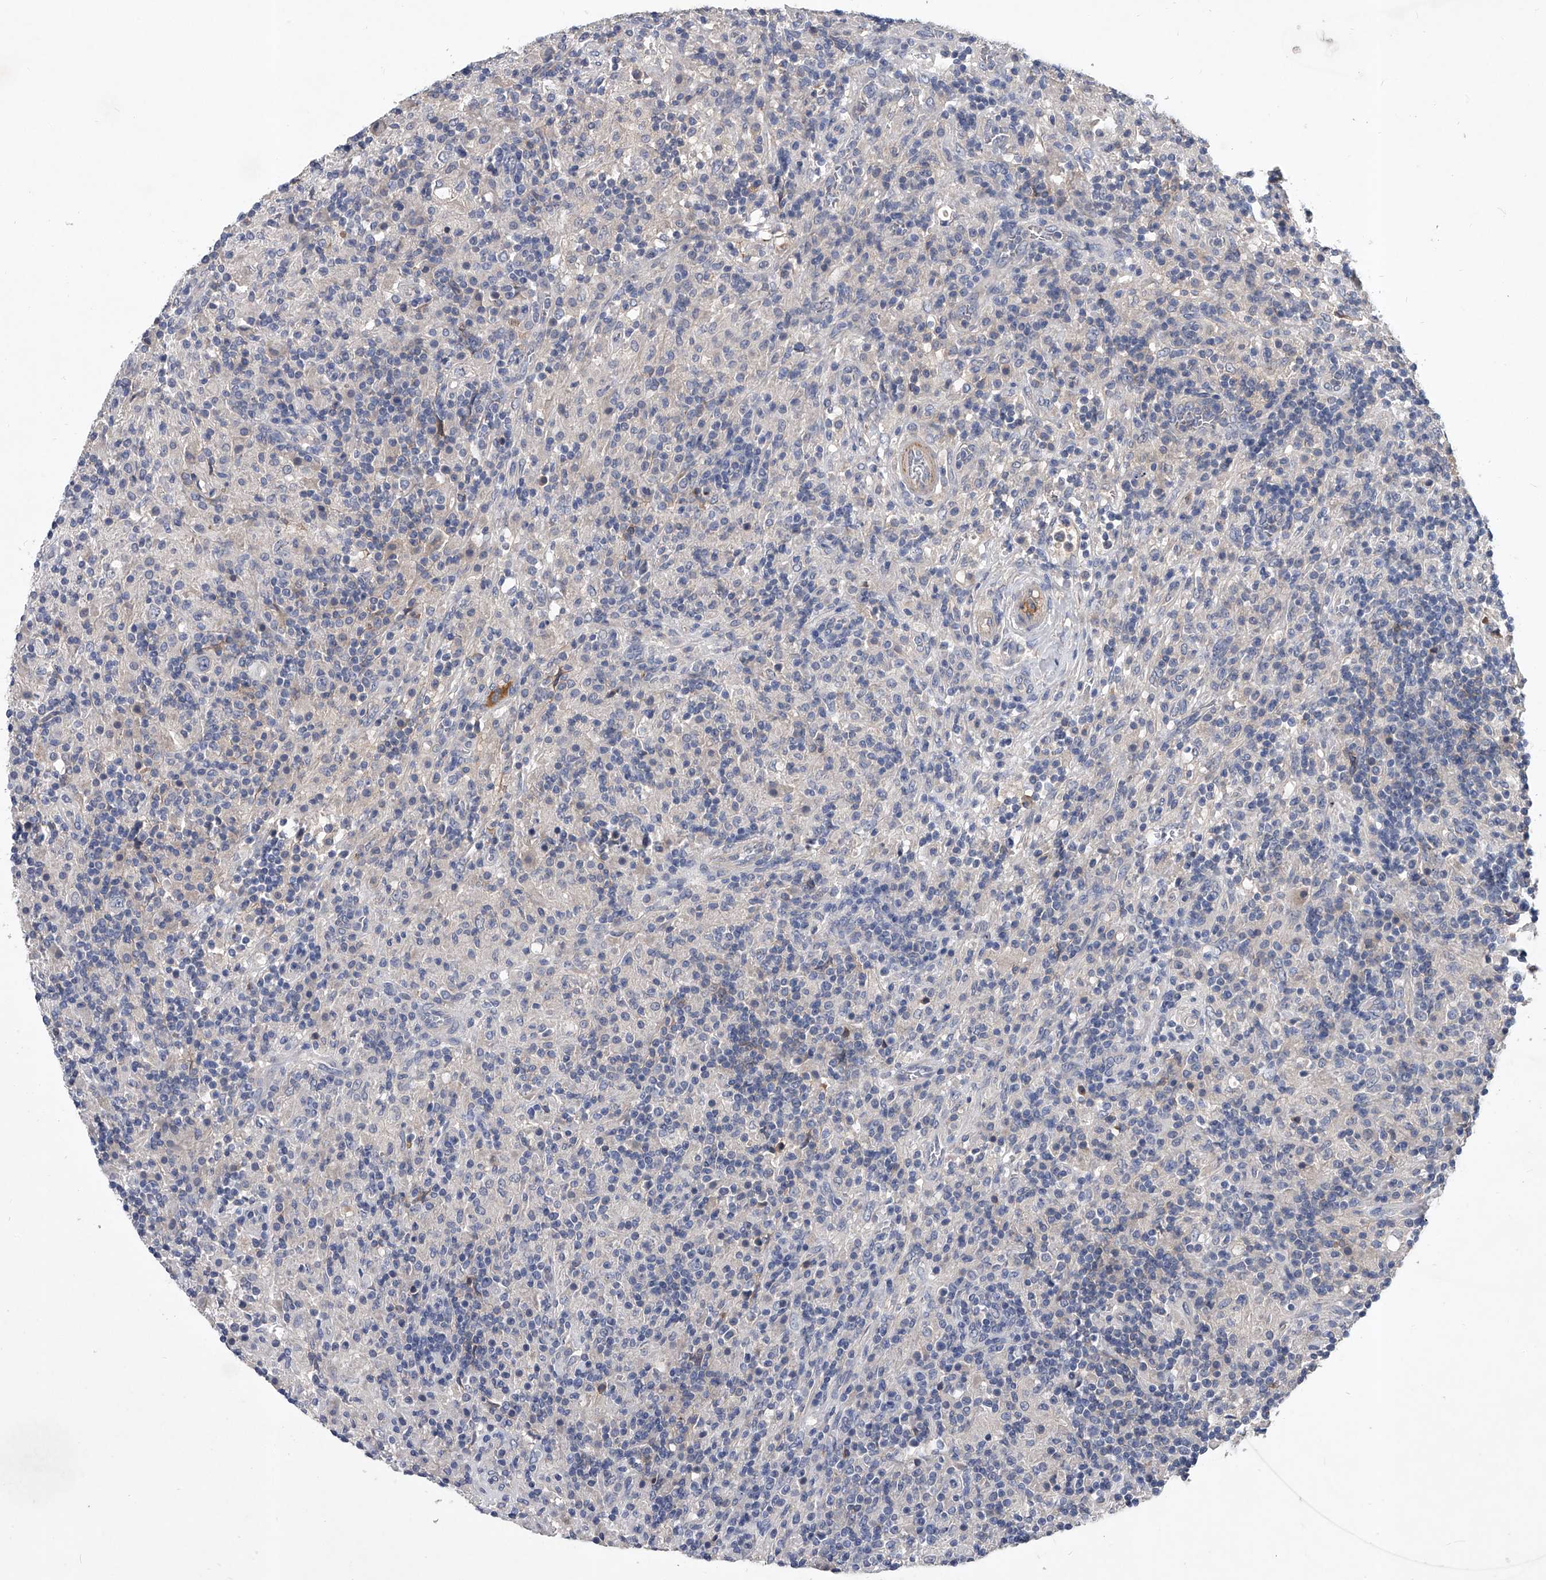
{"staining": {"intensity": "negative", "quantity": "none", "location": "none"}, "tissue": "lymphoma", "cell_type": "Tumor cells", "image_type": "cancer", "snomed": [{"axis": "morphology", "description": "Hodgkin's disease, NOS"}, {"axis": "topography", "description": "Lymph node"}], "caption": "This is a image of immunohistochemistry (IHC) staining of lymphoma, which shows no staining in tumor cells.", "gene": "C5", "patient": {"sex": "male", "age": 70}}